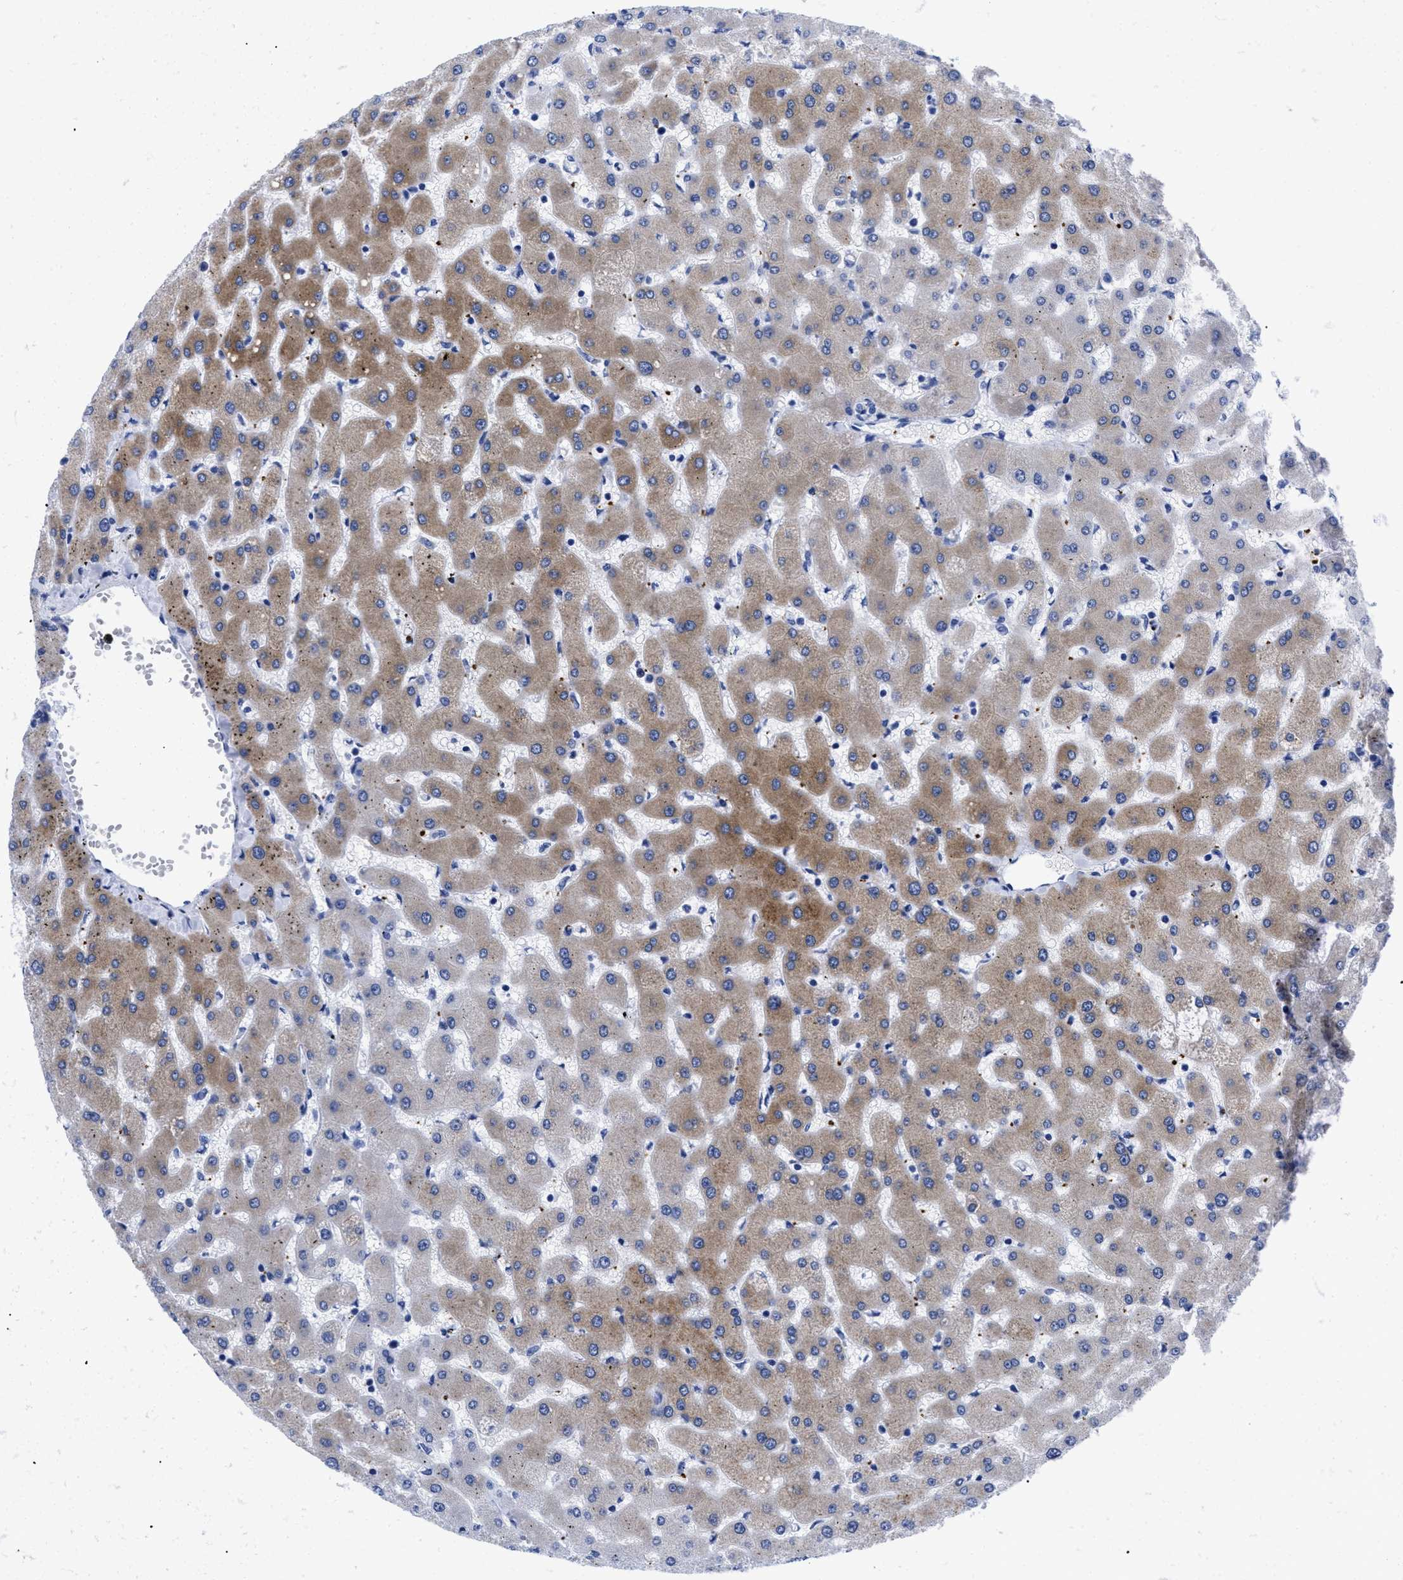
{"staining": {"intensity": "negative", "quantity": "none", "location": "none"}, "tissue": "liver", "cell_type": "Cholangiocytes", "image_type": "normal", "snomed": [{"axis": "morphology", "description": "Normal tissue, NOS"}, {"axis": "topography", "description": "Liver"}], "caption": "Cholangiocytes are negative for protein expression in benign human liver. (DAB IHC with hematoxylin counter stain).", "gene": "TREML1", "patient": {"sex": "female", "age": 63}}